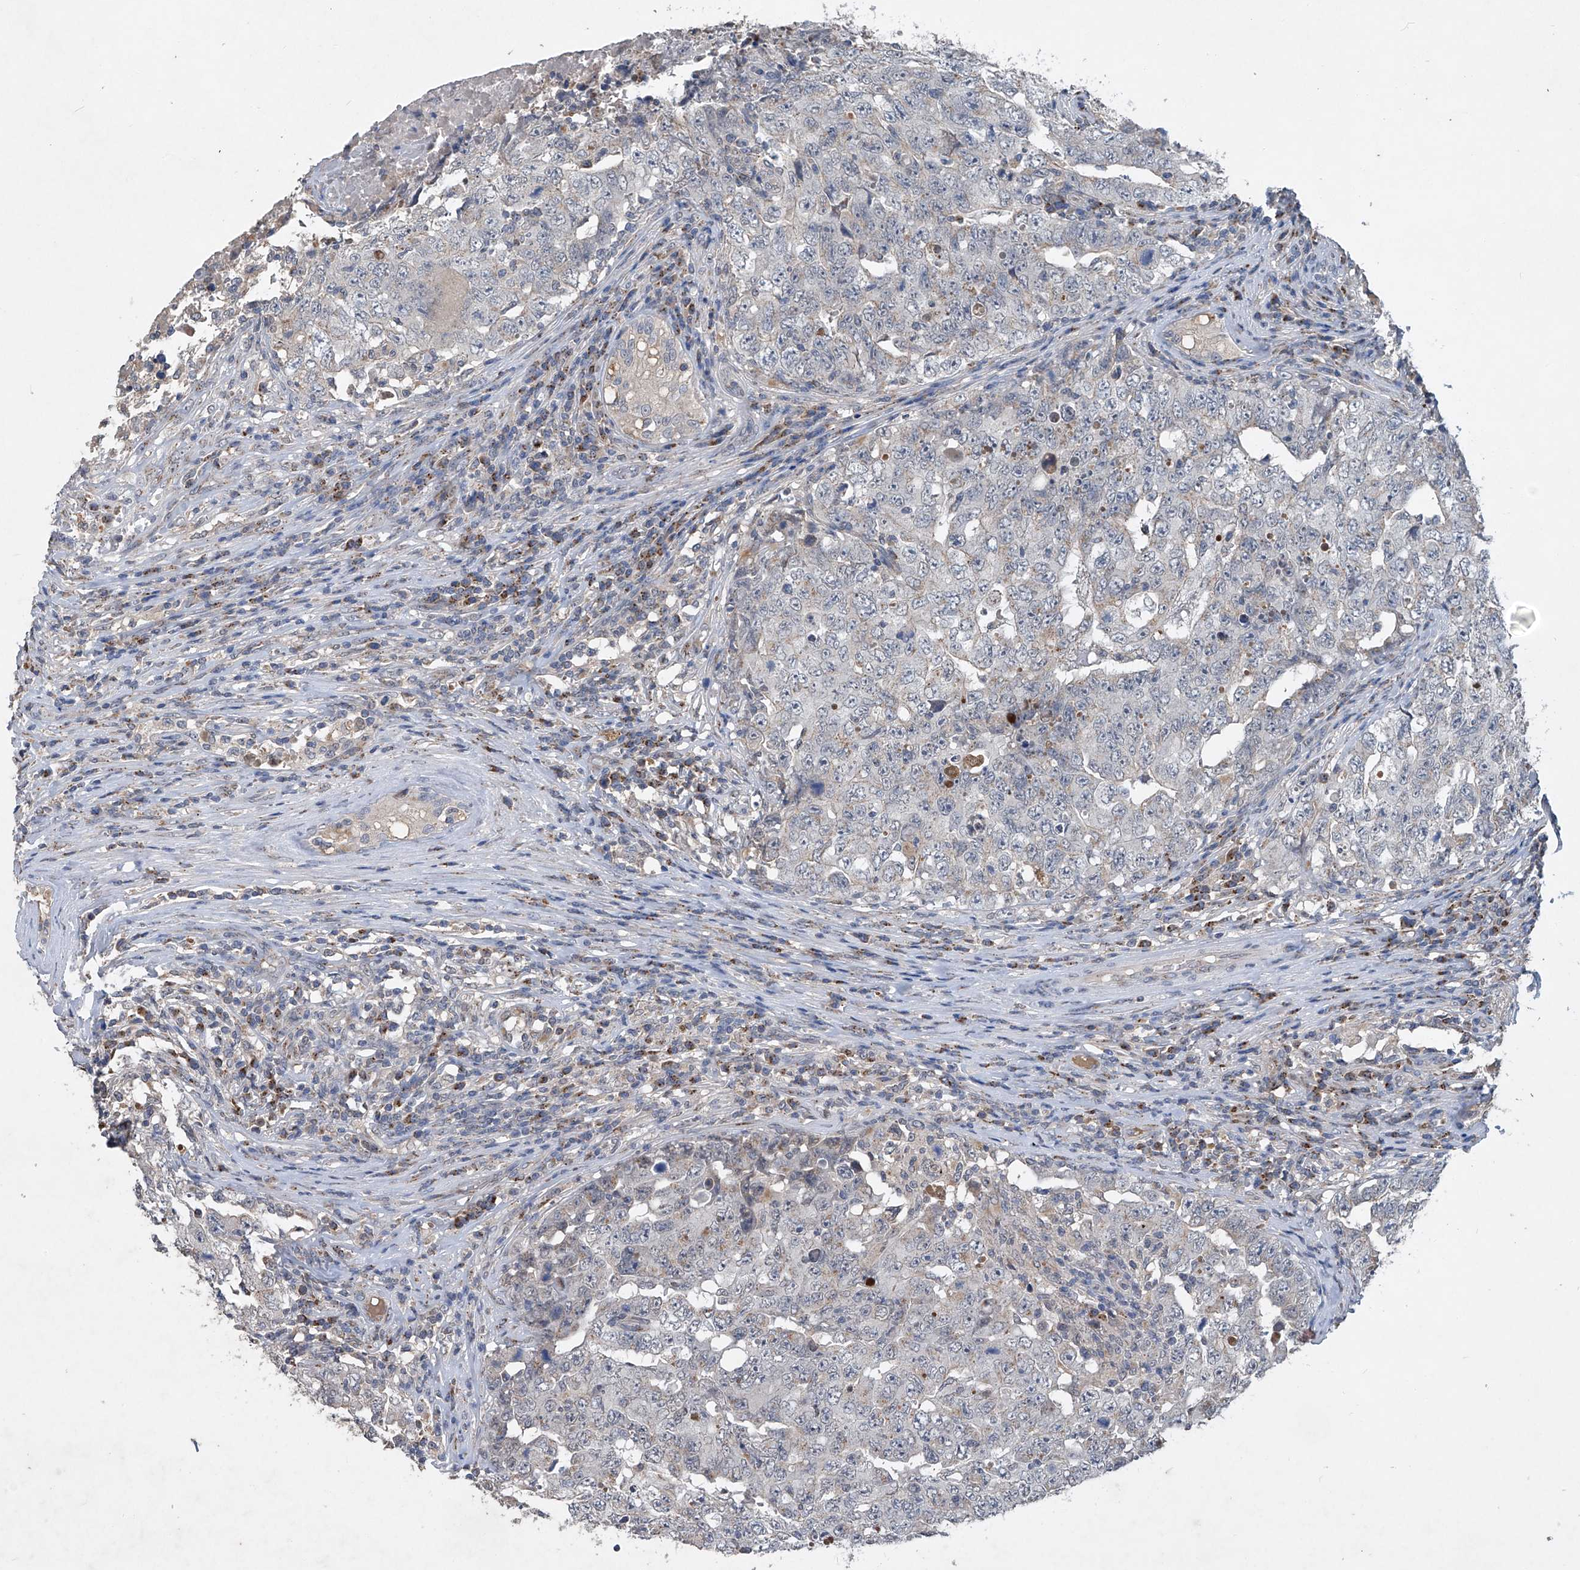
{"staining": {"intensity": "negative", "quantity": "none", "location": "none"}, "tissue": "testis cancer", "cell_type": "Tumor cells", "image_type": "cancer", "snomed": [{"axis": "morphology", "description": "Carcinoma, Embryonal, NOS"}, {"axis": "topography", "description": "Testis"}], "caption": "This is an immunohistochemistry (IHC) image of testis cancer. There is no staining in tumor cells.", "gene": "PCSK5", "patient": {"sex": "male", "age": 26}}